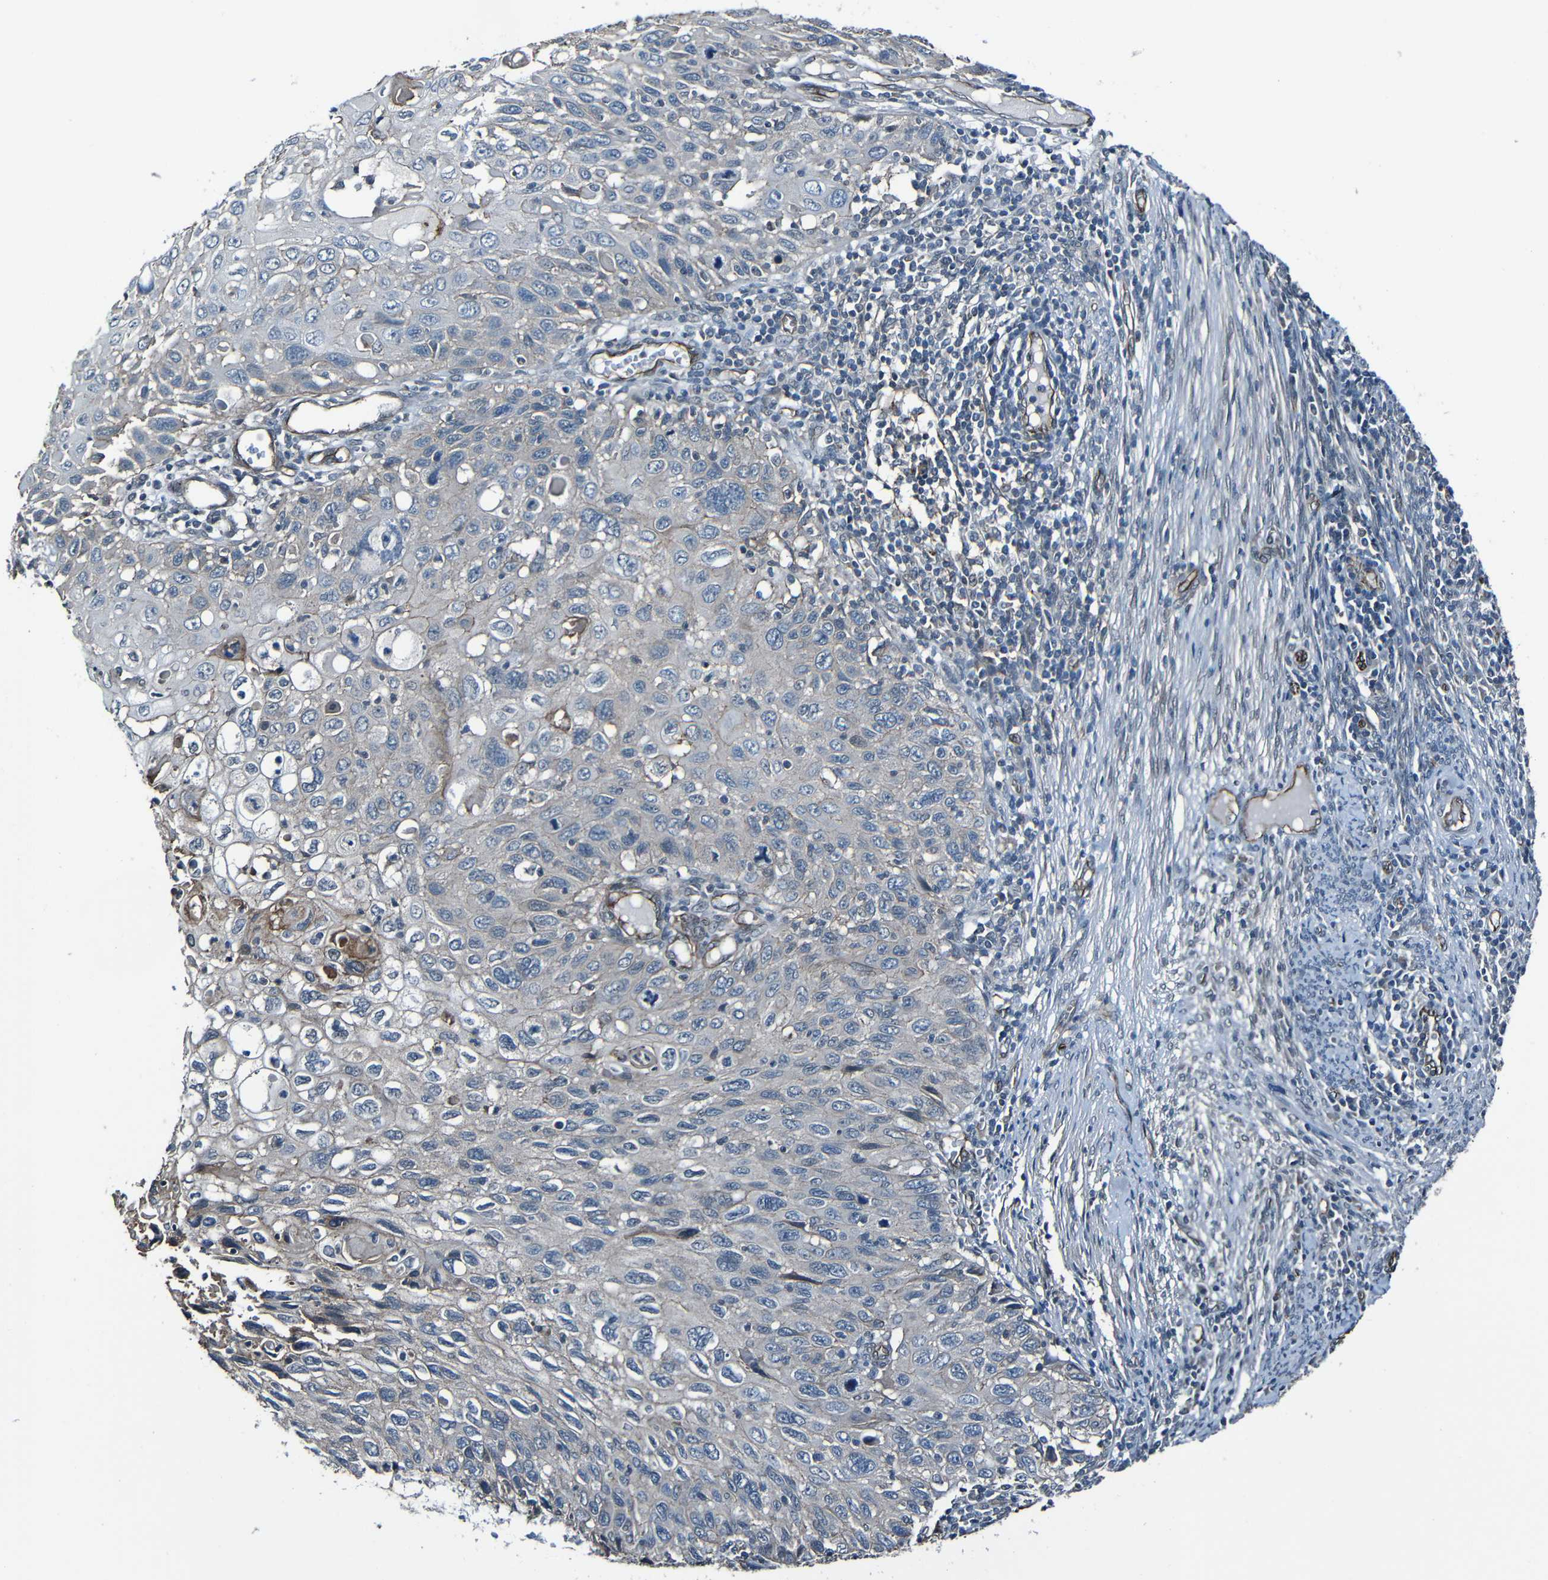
{"staining": {"intensity": "negative", "quantity": "none", "location": "none"}, "tissue": "cervical cancer", "cell_type": "Tumor cells", "image_type": "cancer", "snomed": [{"axis": "morphology", "description": "Squamous cell carcinoma, NOS"}, {"axis": "topography", "description": "Cervix"}], "caption": "This is an IHC histopathology image of cervical squamous cell carcinoma. There is no staining in tumor cells.", "gene": "LGR5", "patient": {"sex": "female", "age": 70}}